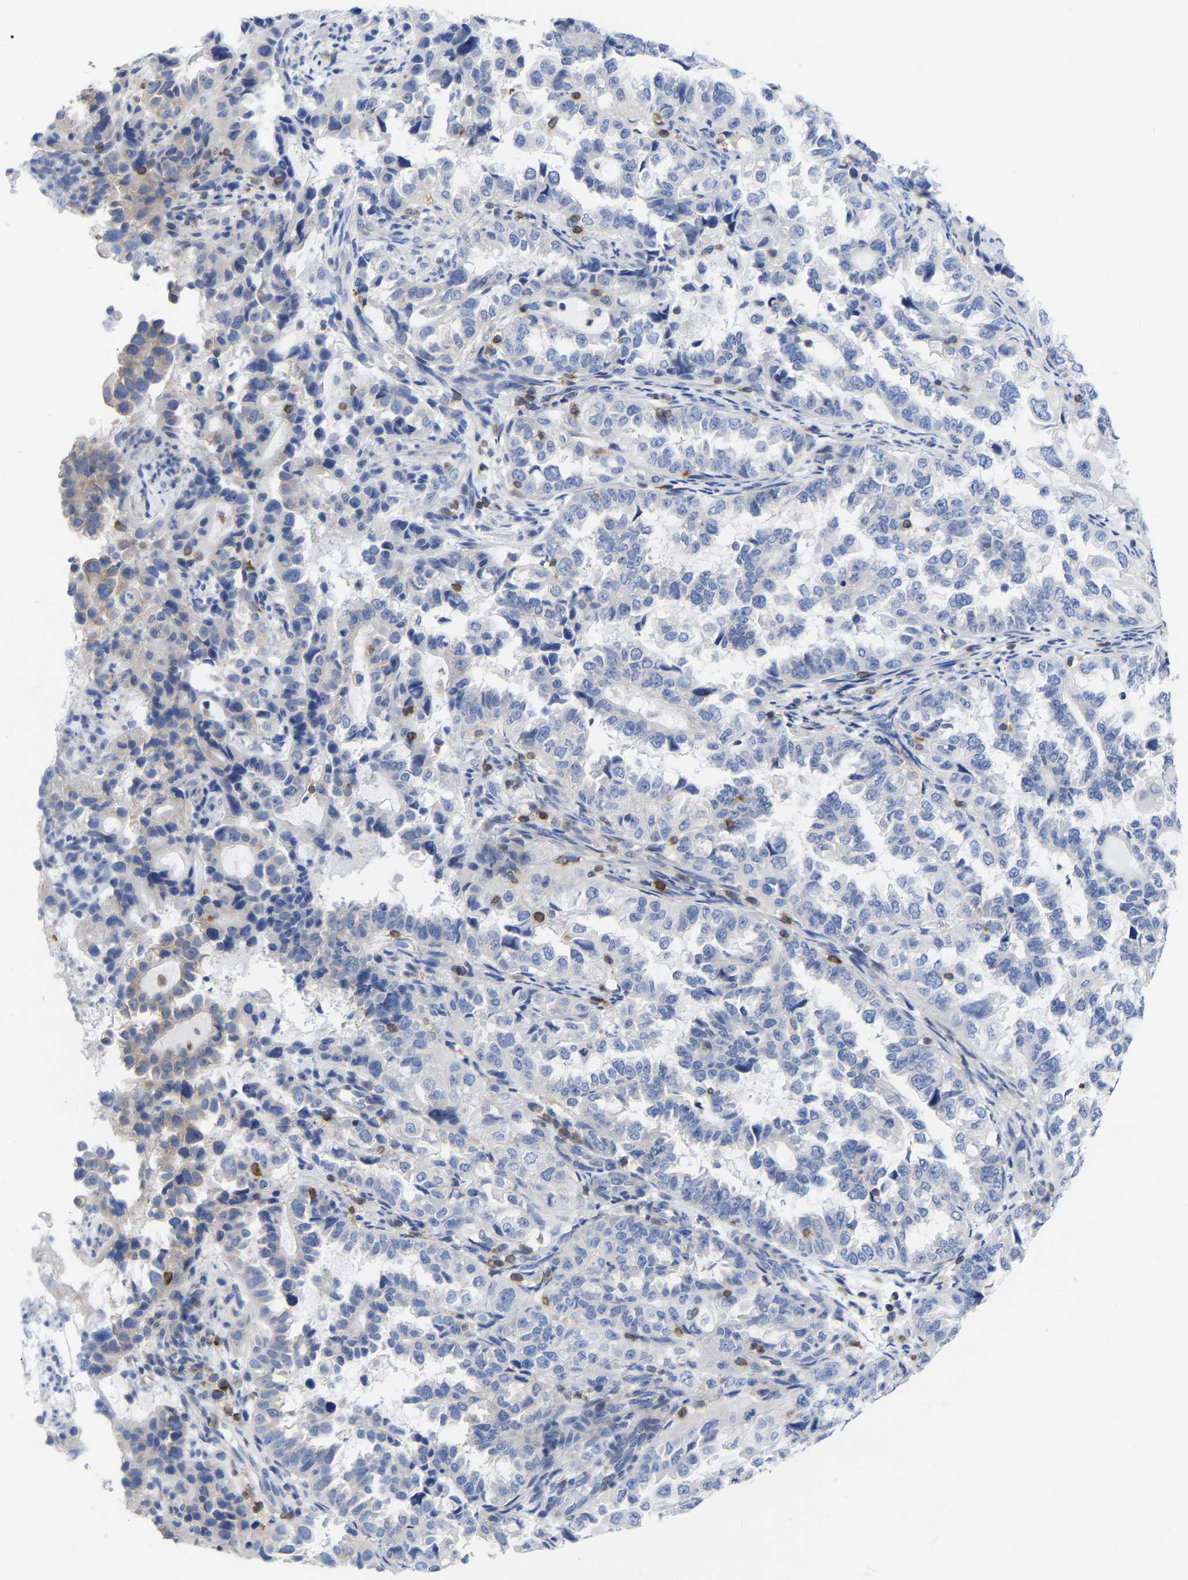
{"staining": {"intensity": "negative", "quantity": "none", "location": "none"}, "tissue": "endometrial cancer", "cell_type": "Tumor cells", "image_type": "cancer", "snomed": [{"axis": "morphology", "description": "Adenocarcinoma, NOS"}, {"axis": "topography", "description": "Endometrium"}], "caption": "IHC of endometrial adenocarcinoma demonstrates no staining in tumor cells.", "gene": "PTPN7", "patient": {"sex": "female", "age": 85}}